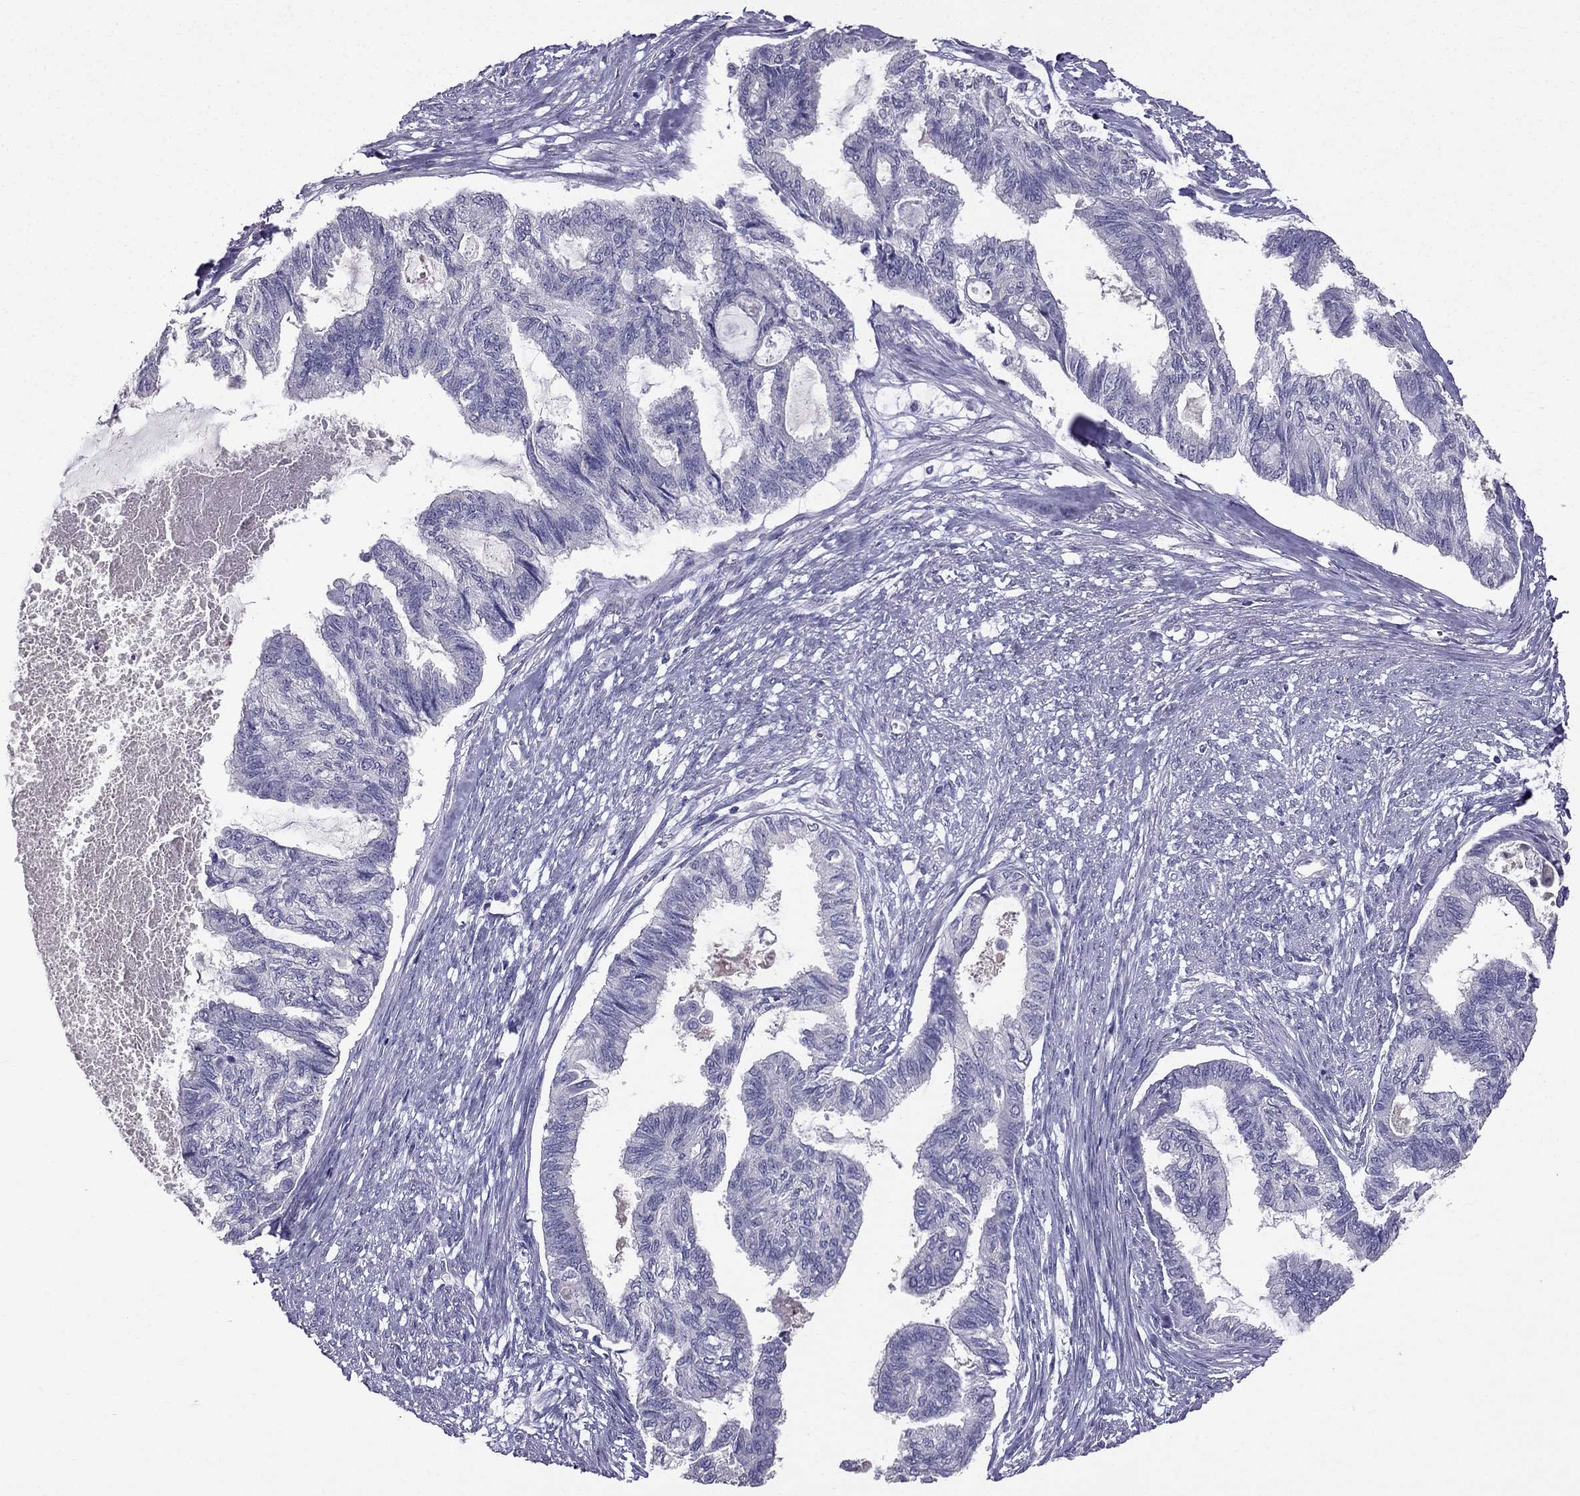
{"staining": {"intensity": "negative", "quantity": "none", "location": "none"}, "tissue": "endometrial cancer", "cell_type": "Tumor cells", "image_type": "cancer", "snomed": [{"axis": "morphology", "description": "Adenocarcinoma, NOS"}, {"axis": "topography", "description": "Endometrium"}], "caption": "Adenocarcinoma (endometrial) was stained to show a protein in brown. There is no significant expression in tumor cells. Brightfield microscopy of immunohistochemistry (IHC) stained with DAB (brown) and hematoxylin (blue), captured at high magnification.", "gene": "SCG5", "patient": {"sex": "female", "age": 86}}